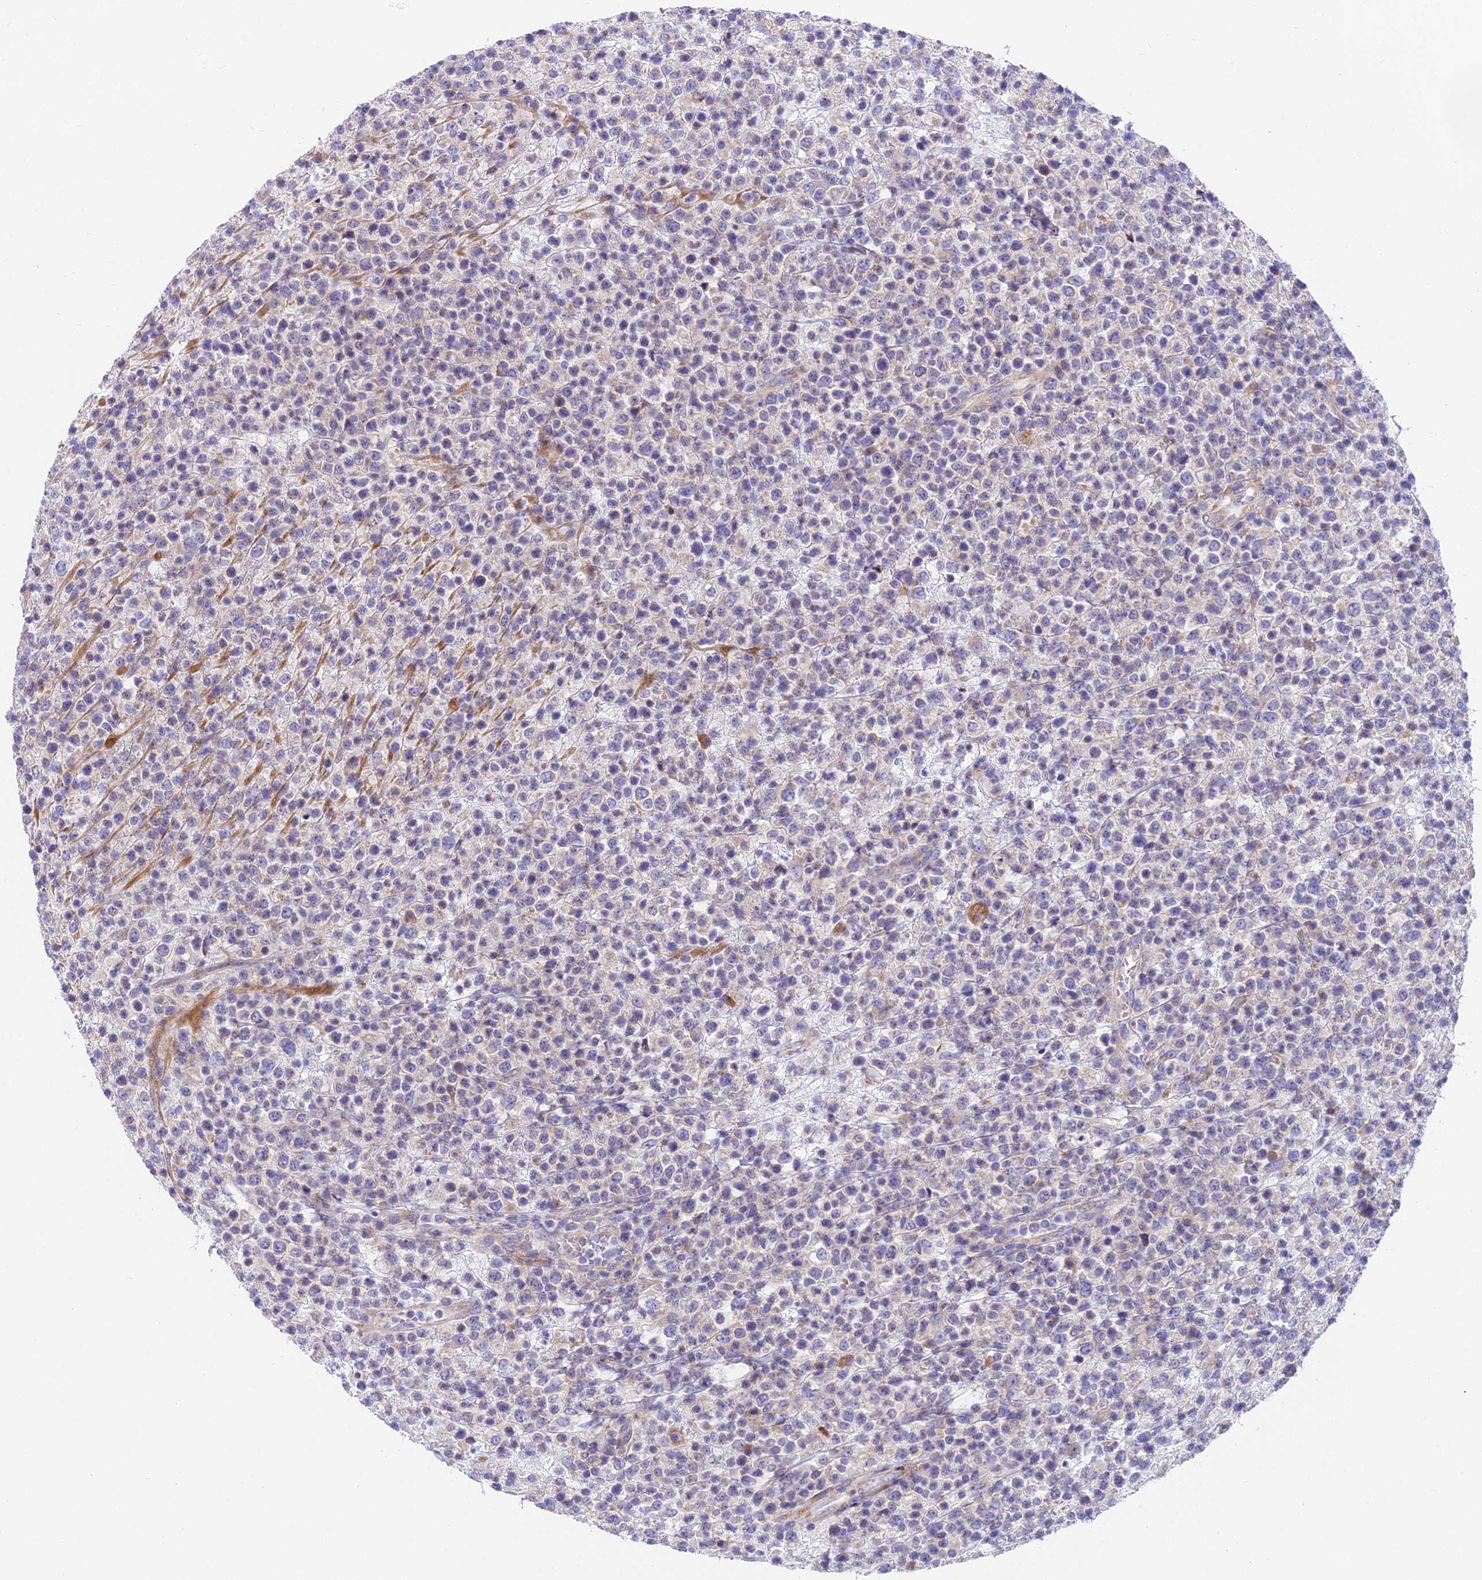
{"staining": {"intensity": "negative", "quantity": "none", "location": "none"}, "tissue": "lymphoma", "cell_type": "Tumor cells", "image_type": "cancer", "snomed": [{"axis": "morphology", "description": "Malignant lymphoma, non-Hodgkin's type, High grade"}, {"axis": "topography", "description": "Colon"}], "caption": "Tumor cells show no significant expression in high-grade malignant lymphoma, non-Hodgkin's type. (DAB IHC with hematoxylin counter stain).", "gene": "MVB12A", "patient": {"sex": "female", "age": 53}}